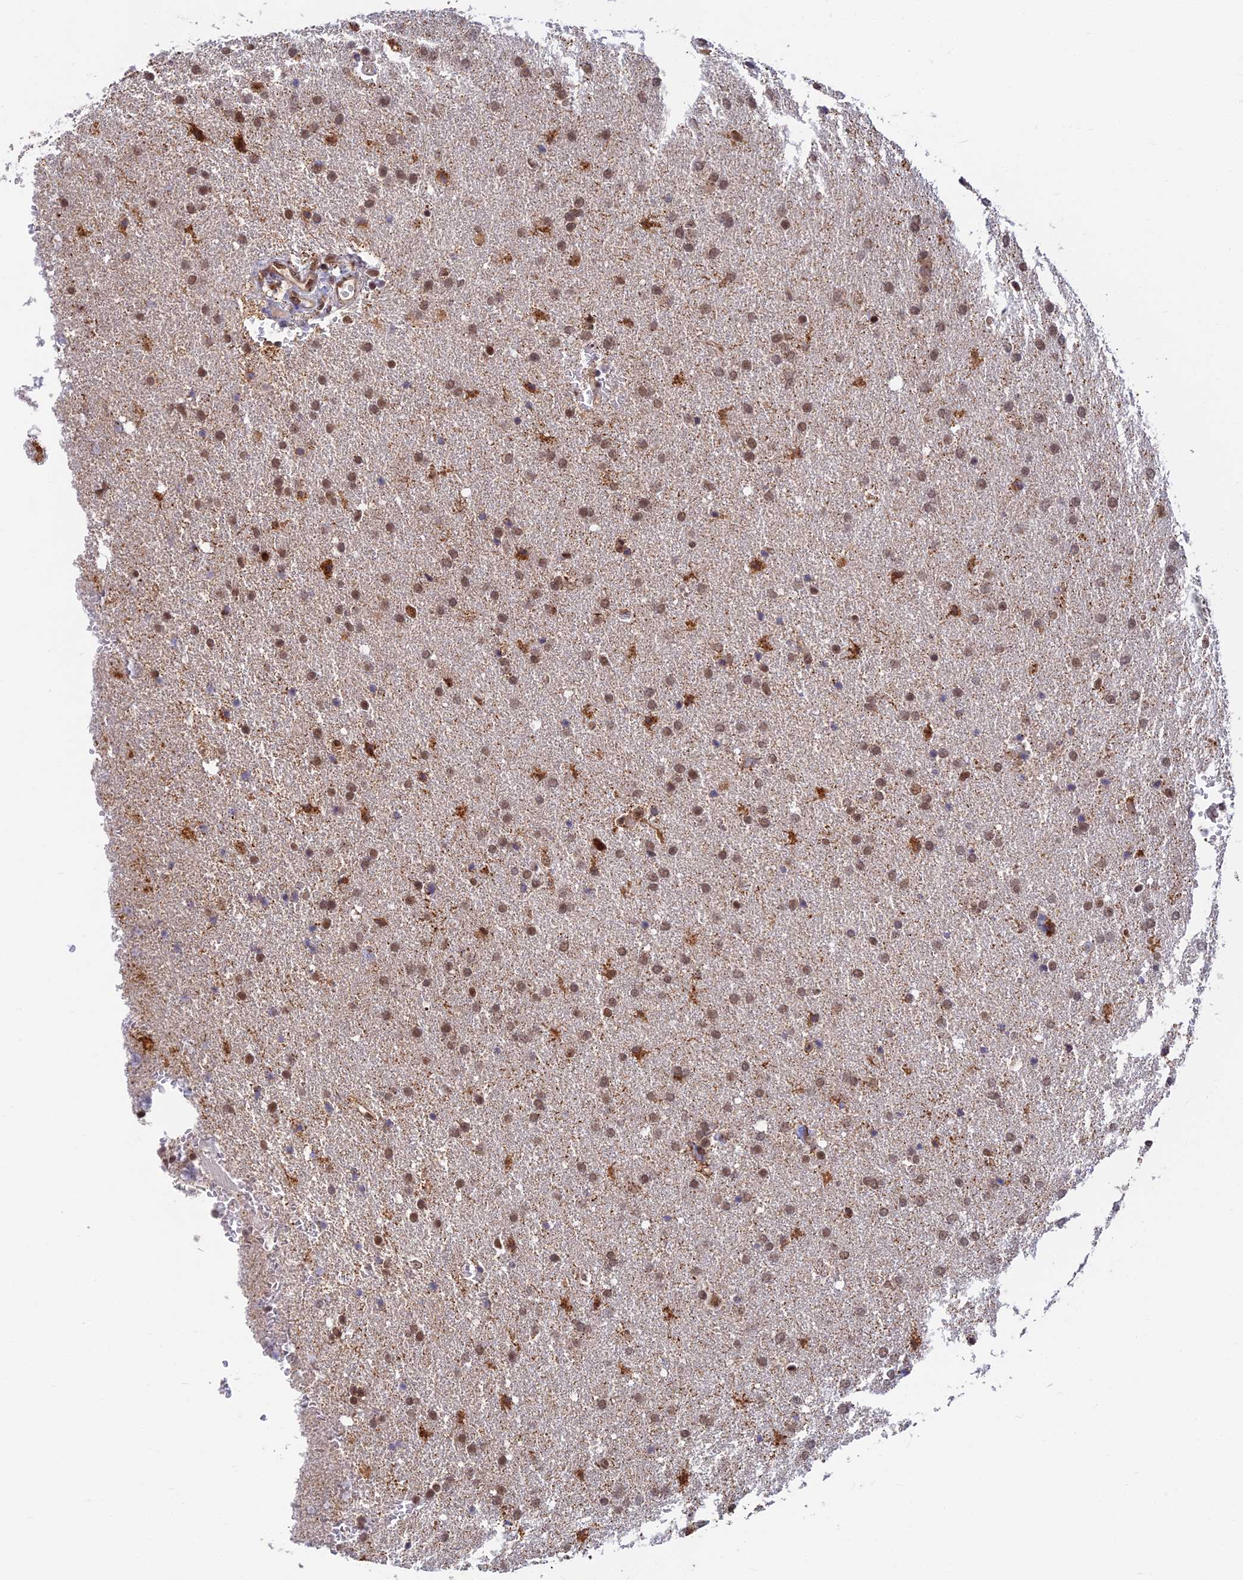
{"staining": {"intensity": "moderate", "quantity": ">75%", "location": "nuclear"}, "tissue": "glioma", "cell_type": "Tumor cells", "image_type": "cancer", "snomed": [{"axis": "morphology", "description": "Glioma, malignant, High grade"}, {"axis": "topography", "description": "Brain"}], "caption": "Malignant high-grade glioma was stained to show a protein in brown. There is medium levels of moderate nuclear staining in about >75% of tumor cells.", "gene": "TCEA2", "patient": {"sex": "male", "age": 72}}